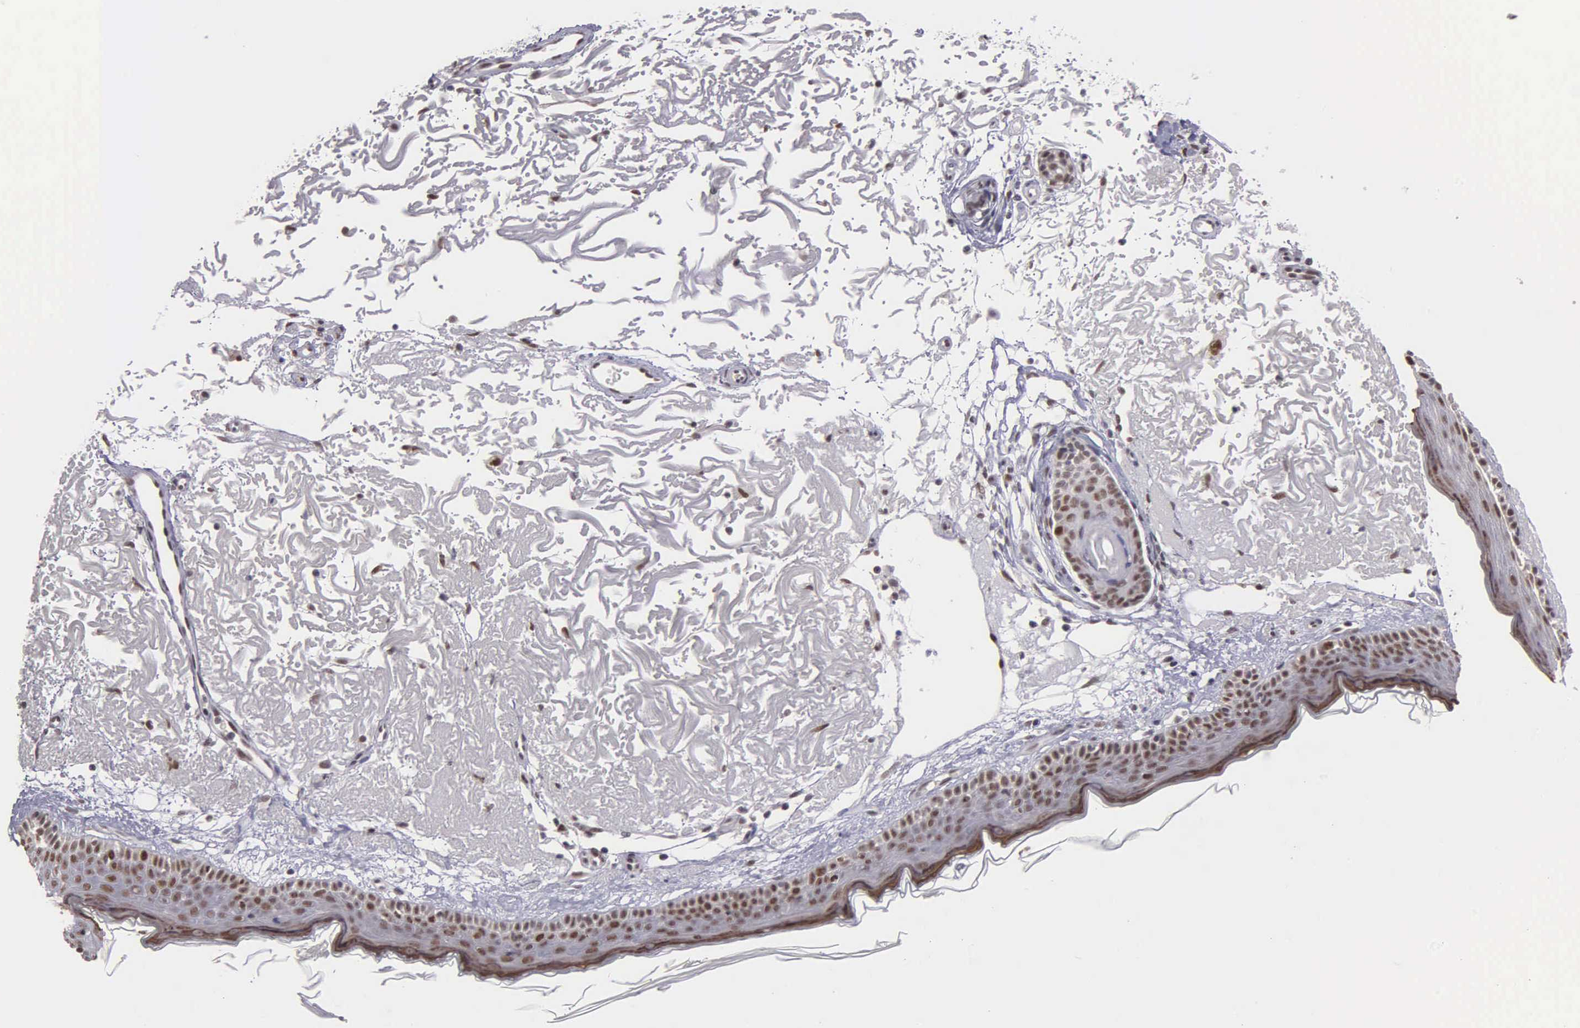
{"staining": {"intensity": "moderate", "quantity": ">75%", "location": "nuclear"}, "tissue": "skin", "cell_type": "Fibroblasts", "image_type": "normal", "snomed": [{"axis": "morphology", "description": "Normal tissue, NOS"}, {"axis": "topography", "description": "Skin"}], "caption": "A brown stain labels moderate nuclear positivity of a protein in fibroblasts of normal skin.", "gene": "UBR7", "patient": {"sex": "female", "age": 90}}